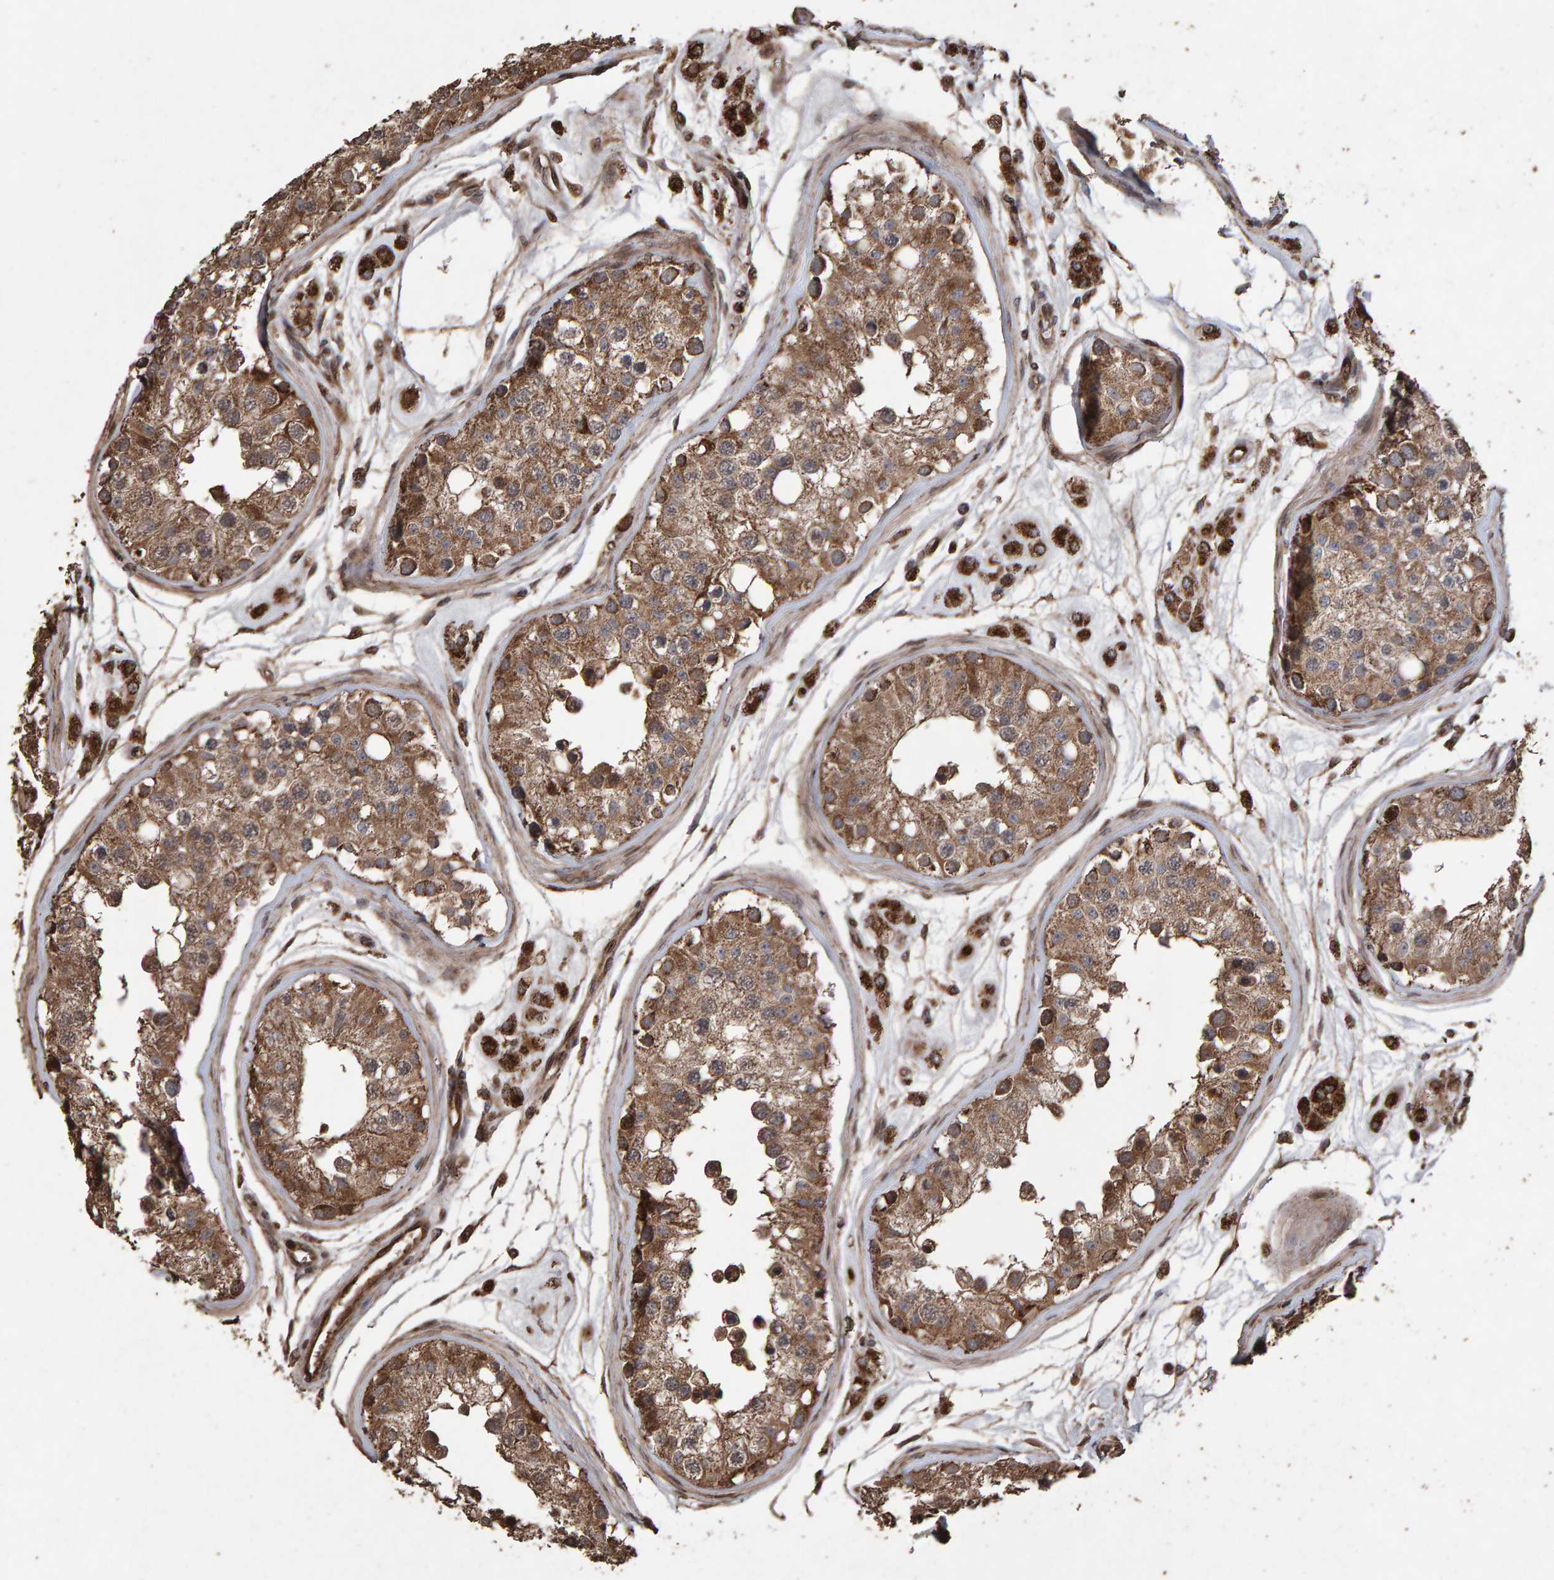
{"staining": {"intensity": "moderate", "quantity": ">75%", "location": "cytoplasmic/membranous"}, "tissue": "testis", "cell_type": "Cells in seminiferous ducts", "image_type": "normal", "snomed": [{"axis": "morphology", "description": "Normal tissue, NOS"}, {"axis": "morphology", "description": "Adenocarcinoma, metastatic, NOS"}, {"axis": "topography", "description": "Testis"}], "caption": "A high-resolution image shows immunohistochemistry staining of normal testis, which displays moderate cytoplasmic/membranous positivity in about >75% of cells in seminiferous ducts.", "gene": "OSBP2", "patient": {"sex": "male", "age": 26}}